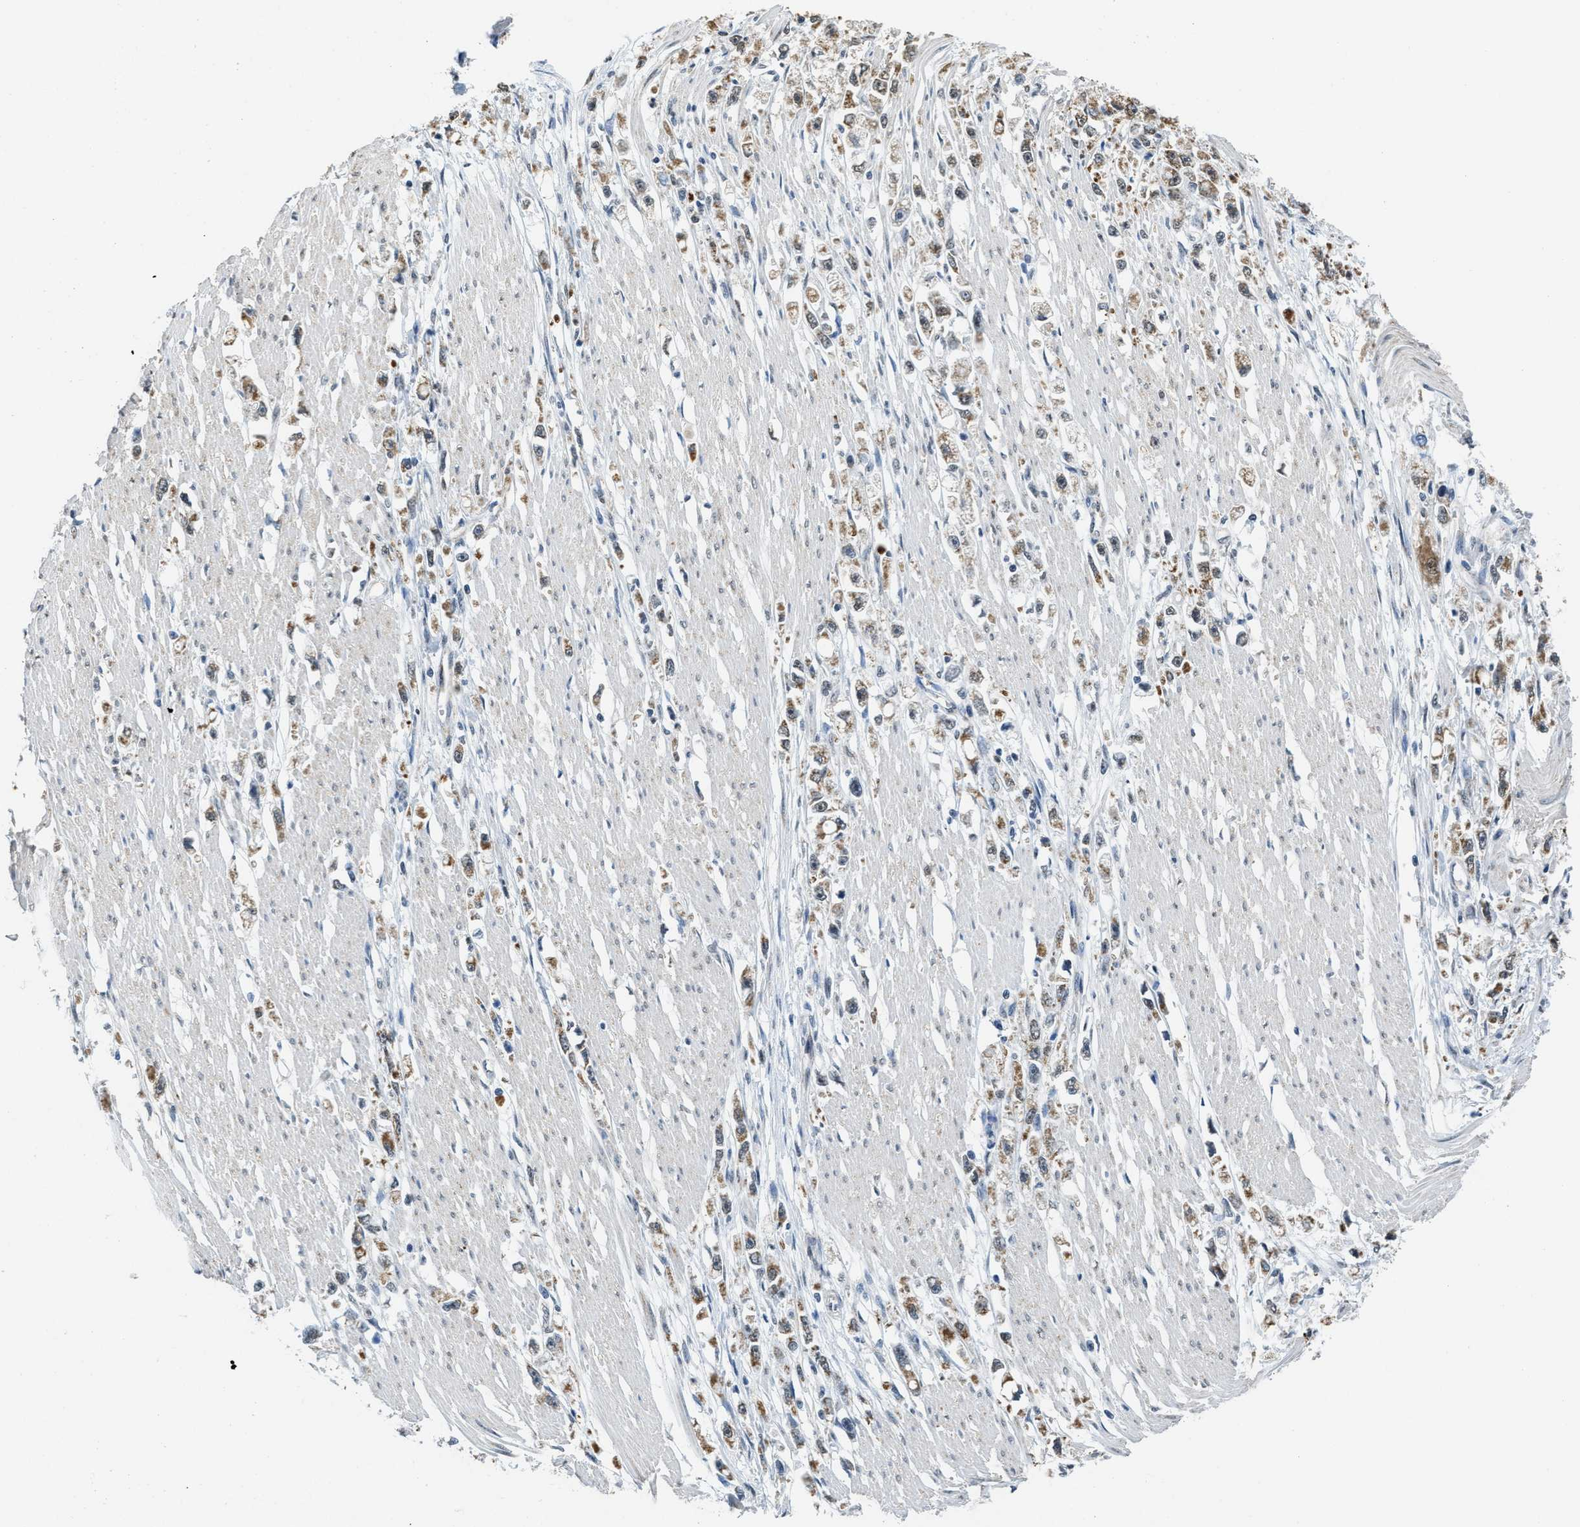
{"staining": {"intensity": "moderate", "quantity": ">75%", "location": "cytoplasmic/membranous"}, "tissue": "stomach cancer", "cell_type": "Tumor cells", "image_type": "cancer", "snomed": [{"axis": "morphology", "description": "Adenocarcinoma, NOS"}, {"axis": "topography", "description": "Stomach"}], "caption": "Stomach adenocarcinoma stained for a protein exhibits moderate cytoplasmic/membranous positivity in tumor cells.", "gene": "TOMM70", "patient": {"sex": "female", "age": 59}}